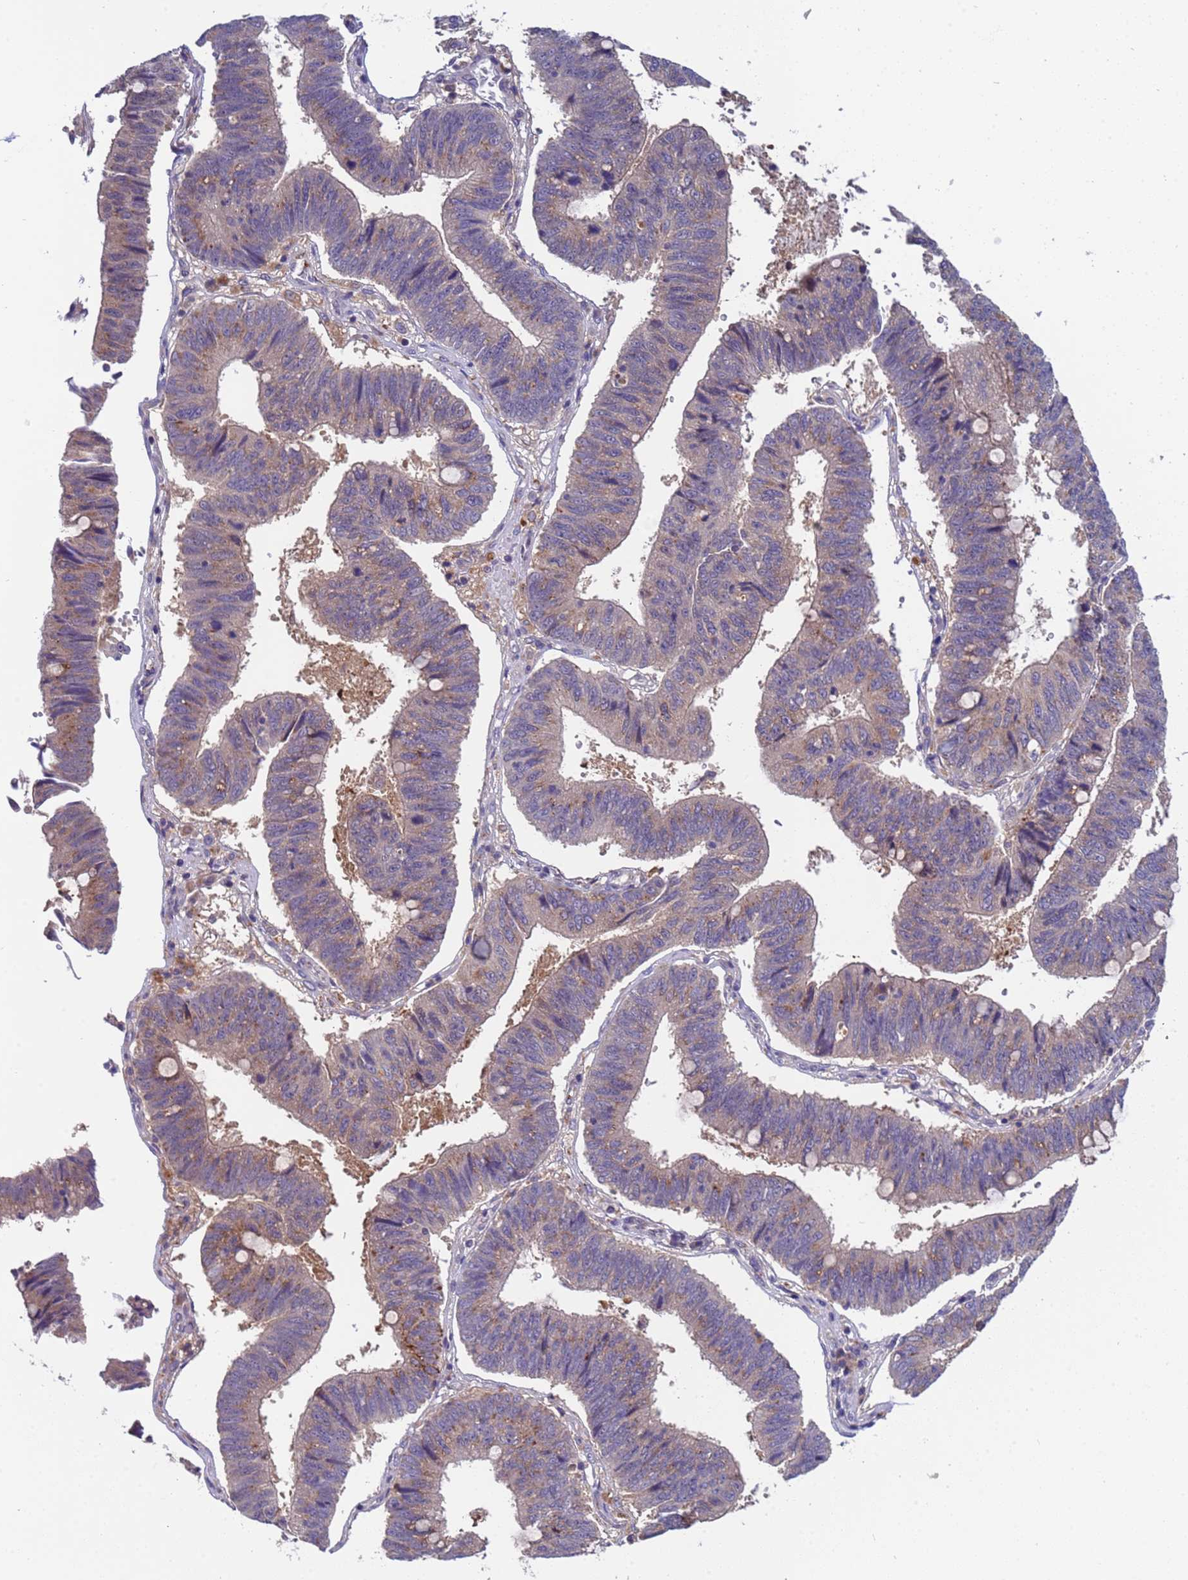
{"staining": {"intensity": "moderate", "quantity": "<25%", "location": "cytoplasmic/membranous"}, "tissue": "stomach cancer", "cell_type": "Tumor cells", "image_type": "cancer", "snomed": [{"axis": "morphology", "description": "Adenocarcinoma, NOS"}, {"axis": "topography", "description": "Stomach"}], "caption": "Immunohistochemistry (IHC) of human stomach adenocarcinoma shows low levels of moderate cytoplasmic/membranous expression in about <25% of tumor cells. The protein is stained brown, and the nuclei are stained in blue (DAB (3,3'-diaminobenzidine) IHC with brightfield microscopy, high magnification).", "gene": "ZNF248", "patient": {"sex": "male", "age": 59}}